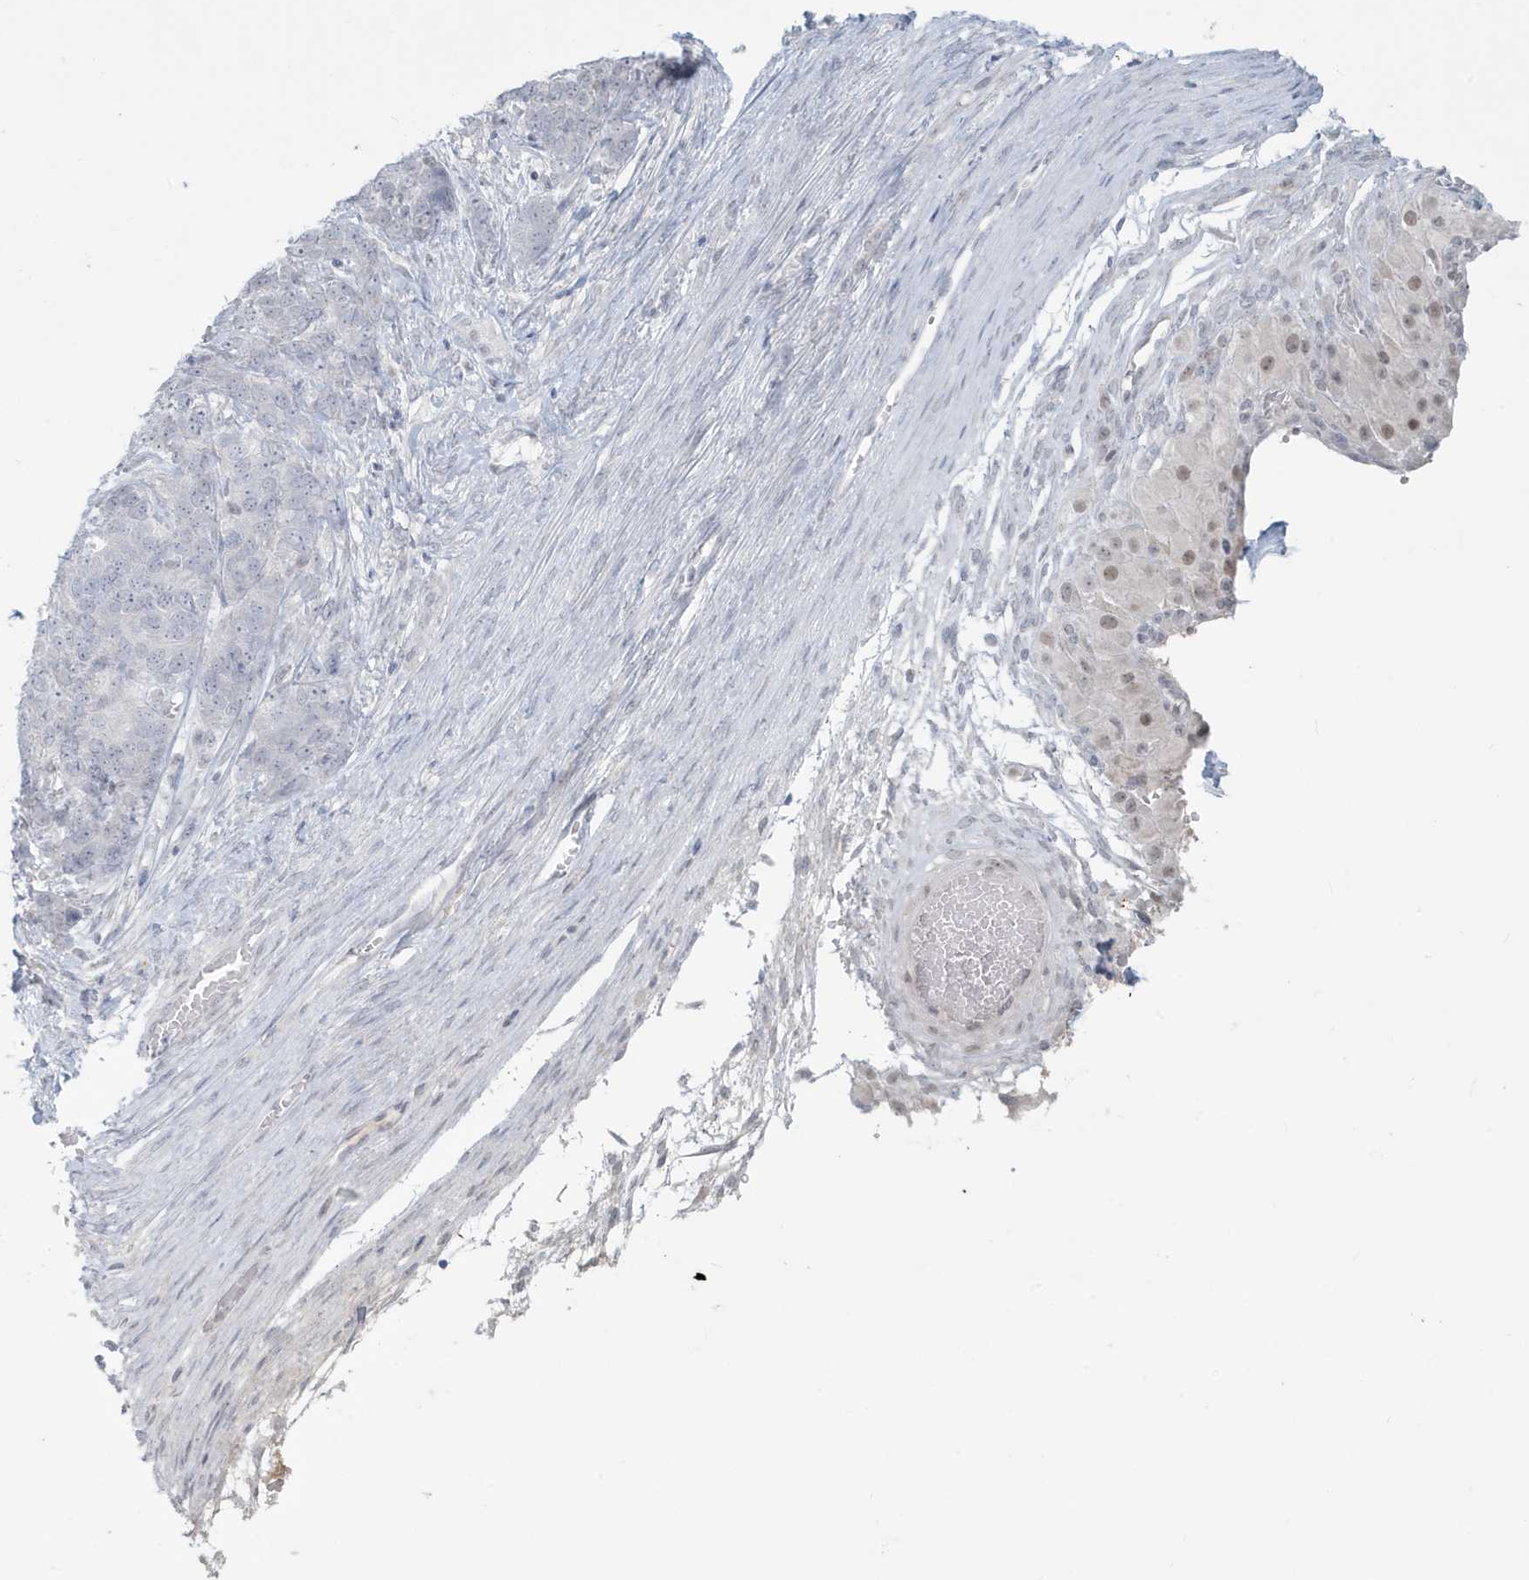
{"staining": {"intensity": "negative", "quantity": "none", "location": "none"}, "tissue": "ovarian cancer", "cell_type": "Tumor cells", "image_type": "cancer", "snomed": [{"axis": "morphology", "description": "Cystadenocarcinoma, serous, NOS"}, {"axis": "topography", "description": "Ovary"}], "caption": "DAB immunohistochemical staining of human ovarian cancer displays no significant staining in tumor cells.", "gene": "HERC6", "patient": {"sex": "female", "age": 44}}